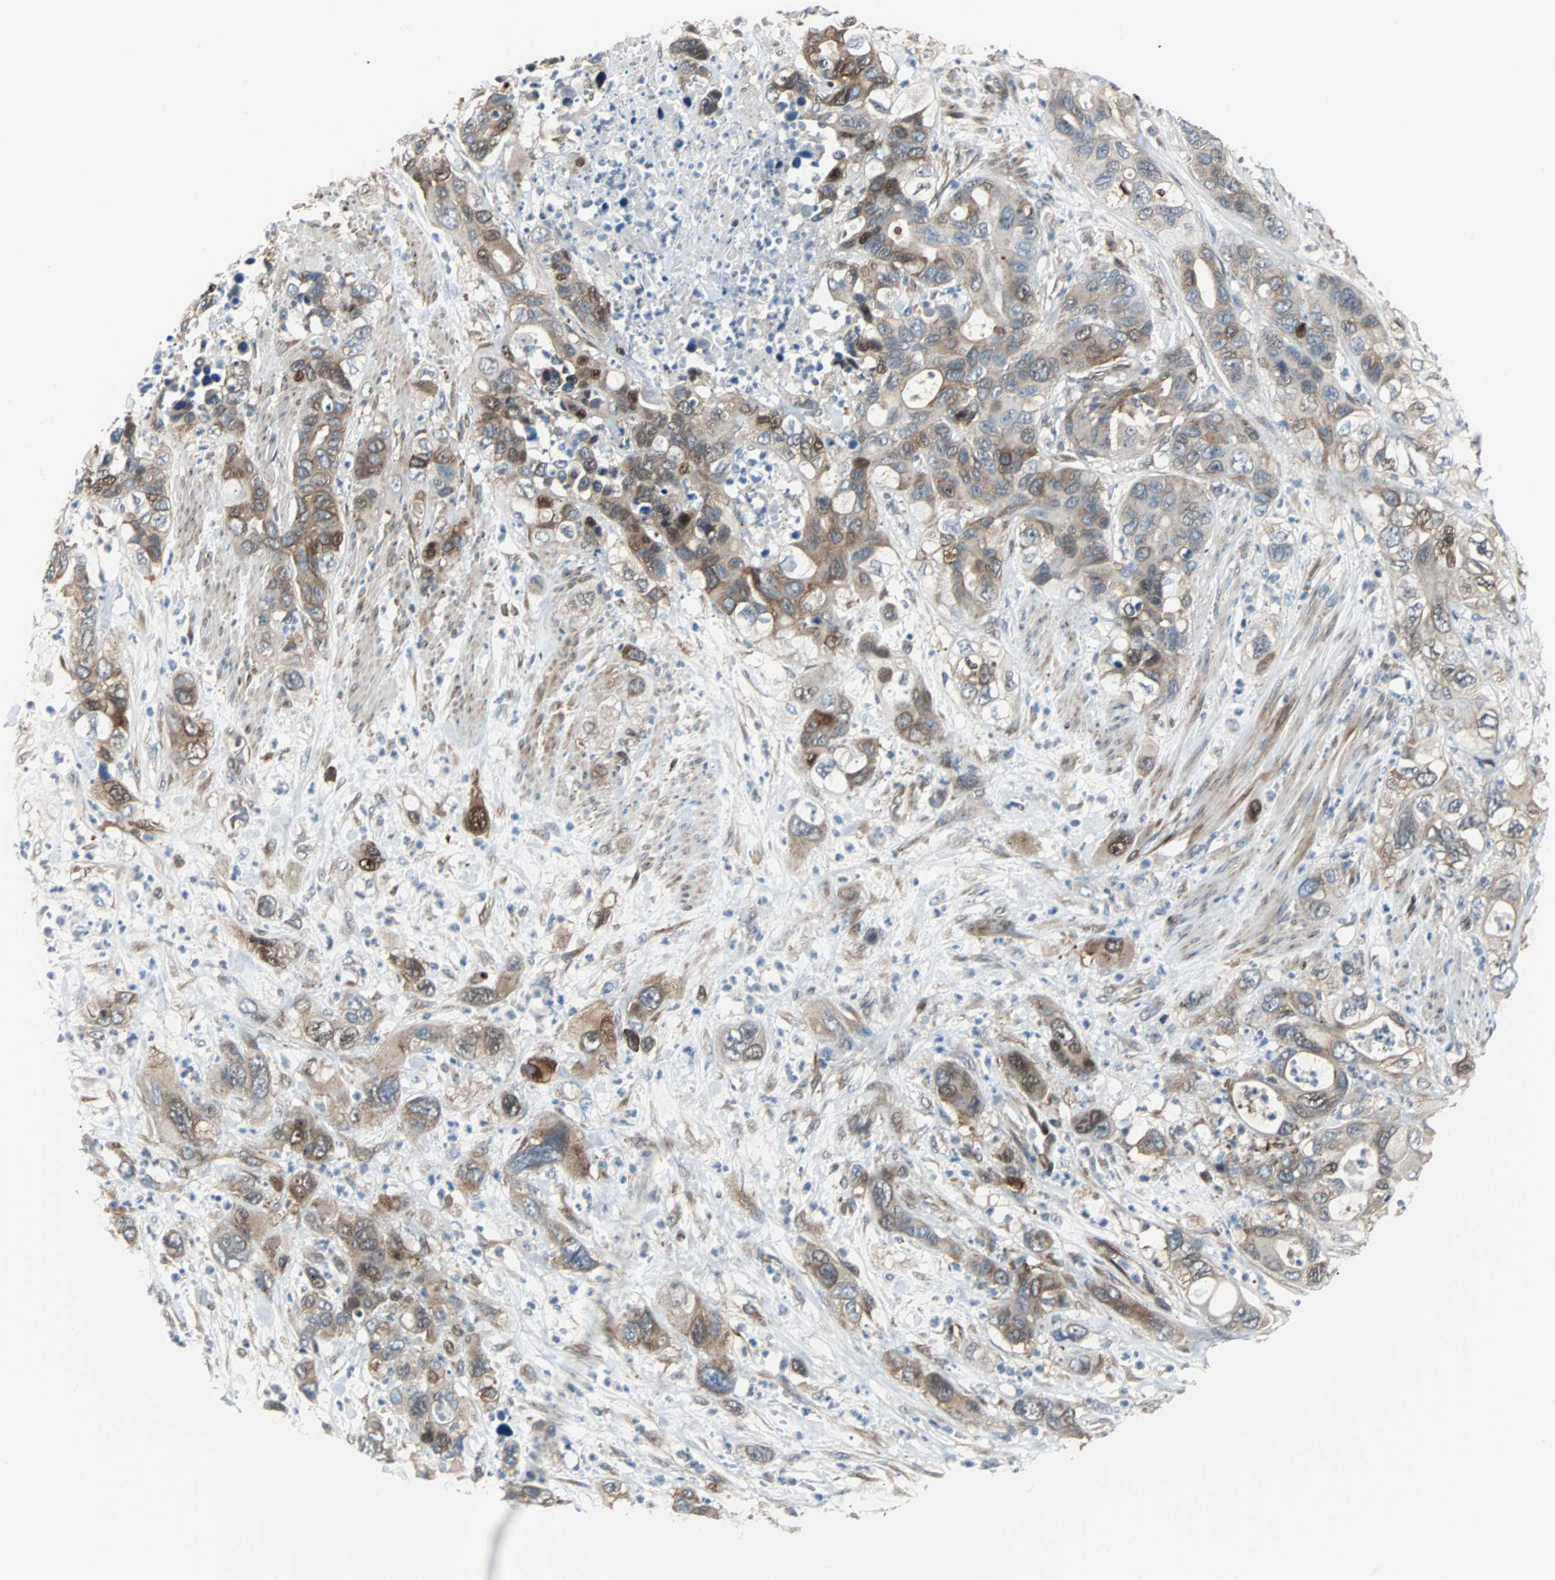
{"staining": {"intensity": "moderate", "quantity": ">75%", "location": "cytoplasmic/membranous,nuclear"}, "tissue": "pancreatic cancer", "cell_type": "Tumor cells", "image_type": "cancer", "snomed": [{"axis": "morphology", "description": "Adenocarcinoma, NOS"}, {"axis": "topography", "description": "Pancreas"}], "caption": "Brown immunohistochemical staining in adenocarcinoma (pancreatic) shows moderate cytoplasmic/membranous and nuclear positivity in approximately >75% of tumor cells.", "gene": "RELA", "patient": {"sex": "female", "age": 71}}